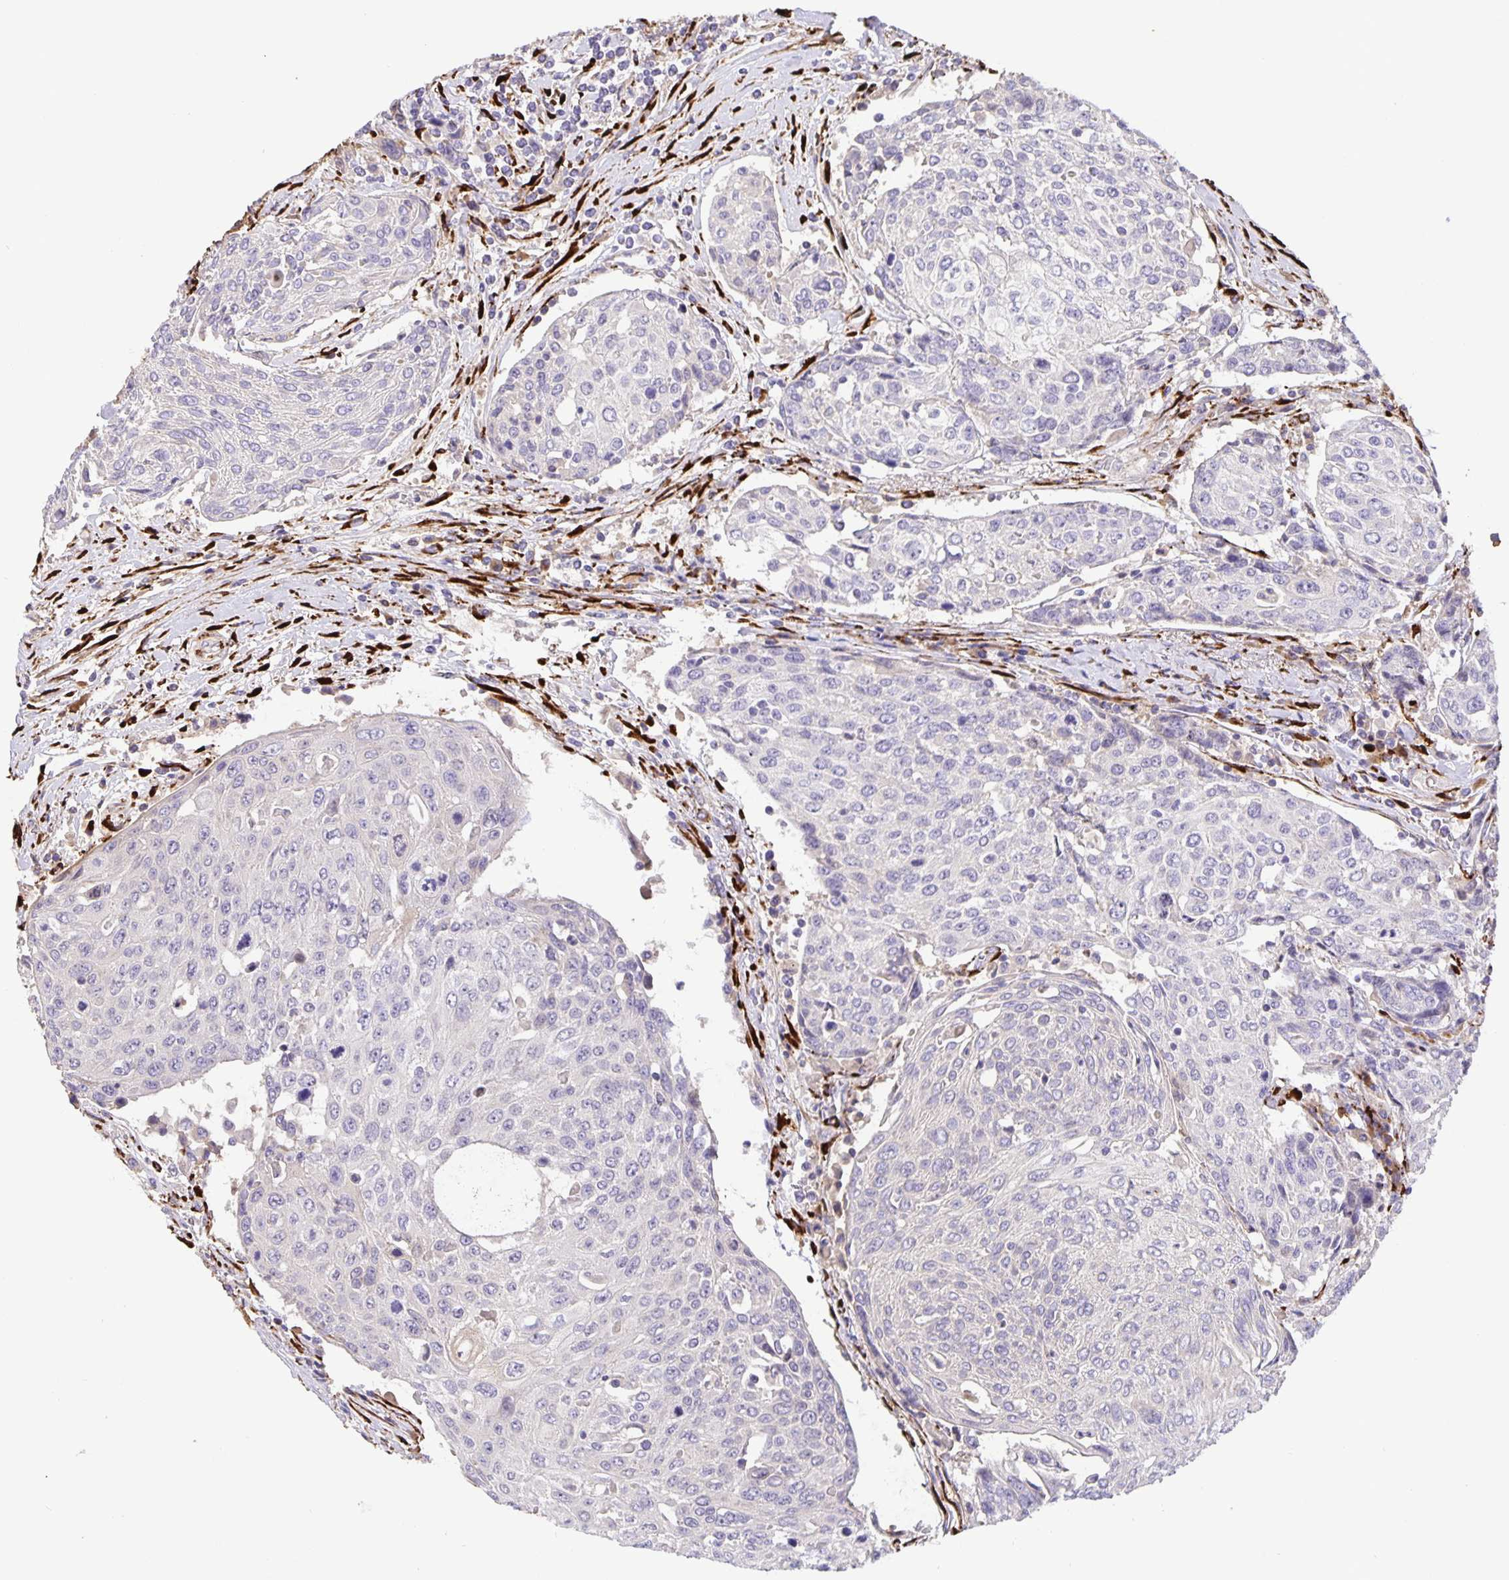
{"staining": {"intensity": "strong", "quantity": "<25%", "location": "cytoplasmic/membranous"}, "tissue": "urothelial cancer", "cell_type": "Tumor cells", "image_type": "cancer", "snomed": [{"axis": "morphology", "description": "Urothelial carcinoma, High grade"}, {"axis": "topography", "description": "Urinary bladder"}], "caption": "Immunohistochemical staining of high-grade urothelial carcinoma reveals strong cytoplasmic/membranous protein expression in about <25% of tumor cells. Immunohistochemistry stains the protein of interest in brown and the nuclei are stained blue.", "gene": "EML6", "patient": {"sex": "female", "age": 70}}